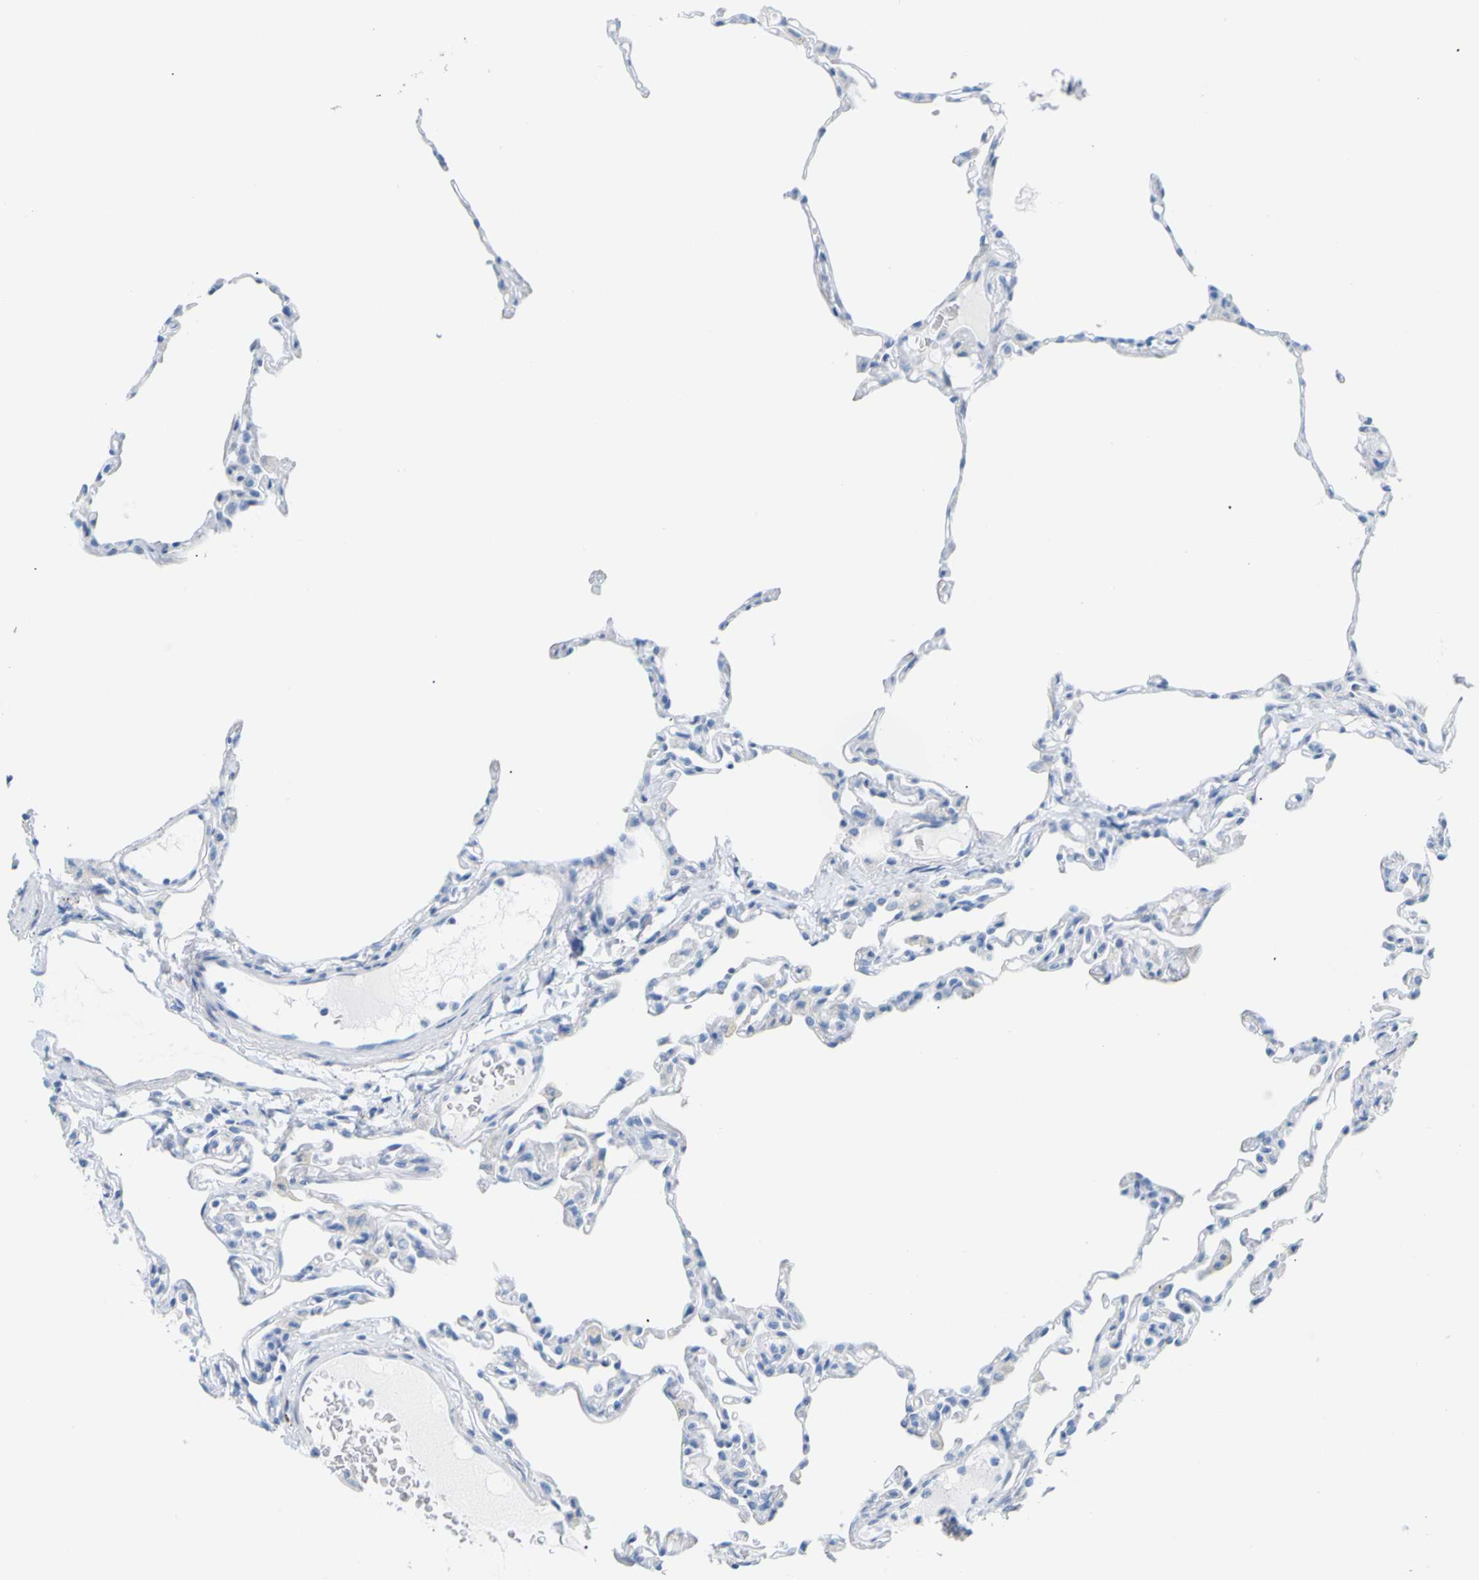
{"staining": {"intensity": "negative", "quantity": "none", "location": "none"}, "tissue": "lung", "cell_type": "Alveolar cells", "image_type": "normal", "snomed": [{"axis": "morphology", "description": "Normal tissue, NOS"}, {"axis": "topography", "description": "Lung"}], "caption": "IHC of benign human lung shows no expression in alveolar cells.", "gene": "OPN1SW", "patient": {"sex": "female", "age": 49}}